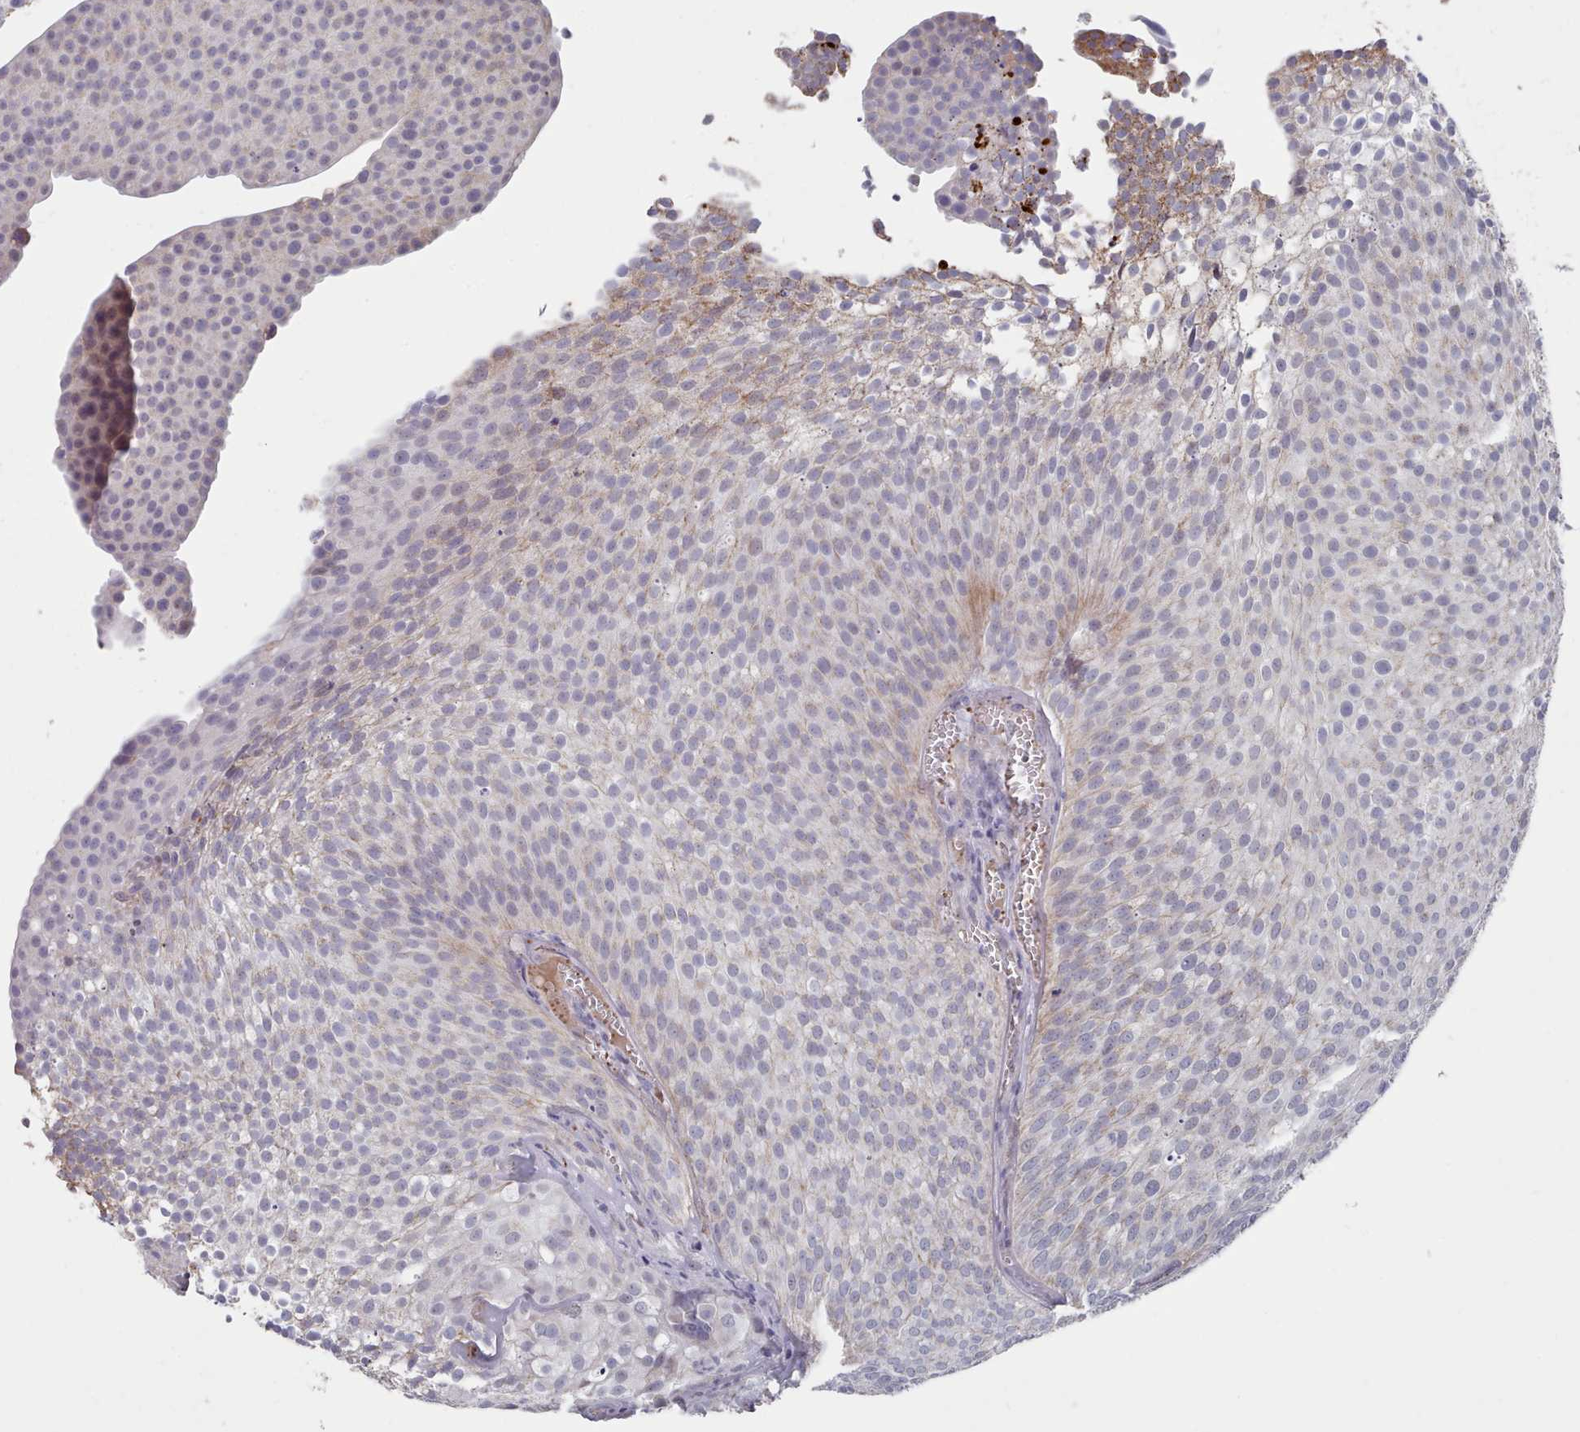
{"staining": {"intensity": "weak", "quantity": "<25%", "location": "cytoplasmic/membranous"}, "tissue": "urothelial cancer", "cell_type": "Tumor cells", "image_type": "cancer", "snomed": [{"axis": "morphology", "description": "Urothelial carcinoma, Low grade"}, {"axis": "topography", "description": "Urinary bladder"}], "caption": "Tumor cells are negative for brown protein staining in urothelial cancer.", "gene": "TRARG1", "patient": {"sex": "male", "age": 91}}